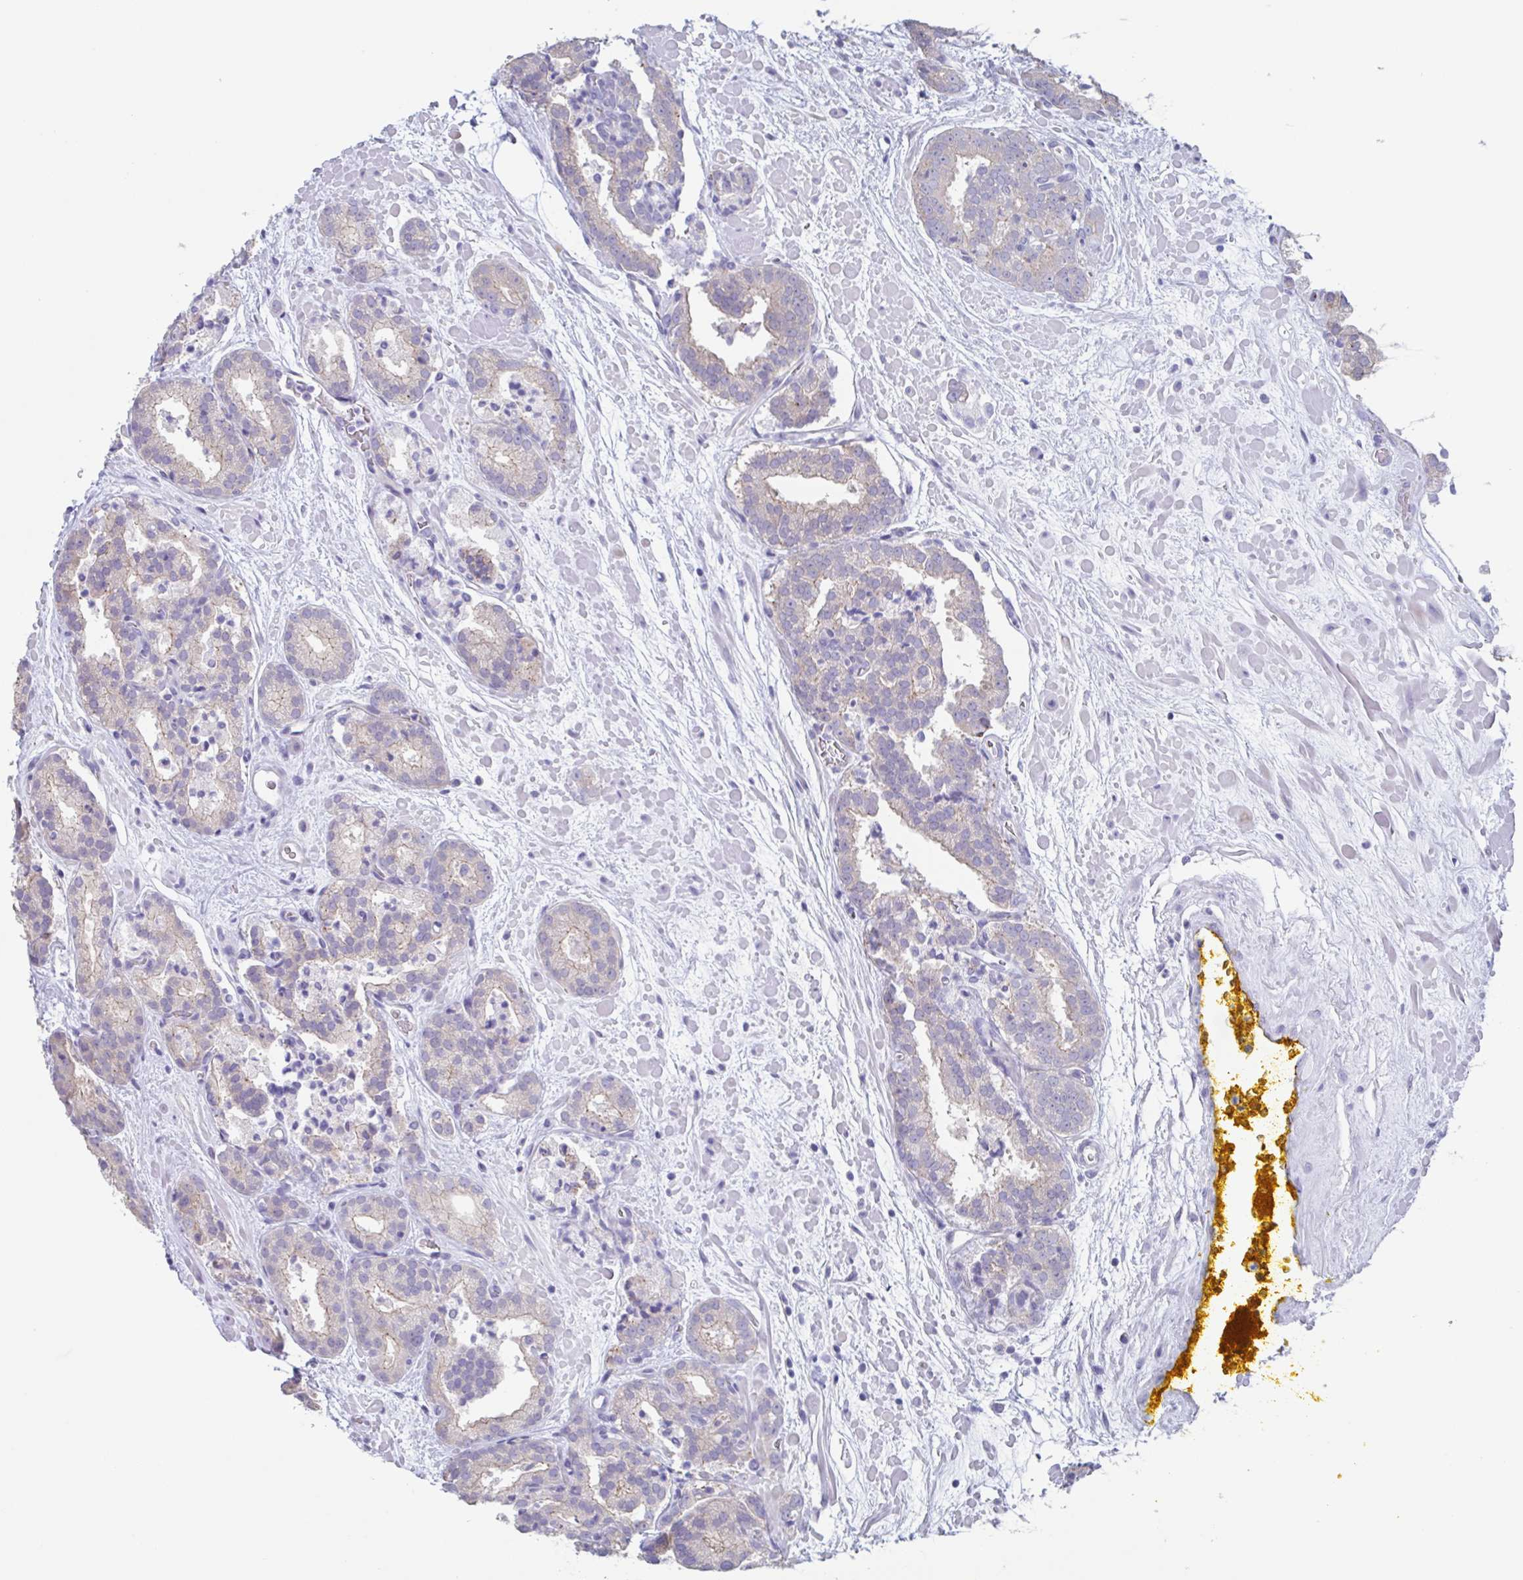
{"staining": {"intensity": "negative", "quantity": "none", "location": "none"}, "tissue": "prostate cancer", "cell_type": "Tumor cells", "image_type": "cancer", "snomed": [{"axis": "morphology", "description": "Adenocarcinoma, High grade"}, {"axis": "topography", "description": "Prostate"}], "caption": "Tumor cells show no significant protein expression in prostate cancer.", "gene": "CHMP5", "patient": {"sex": "male", "age": 66}}